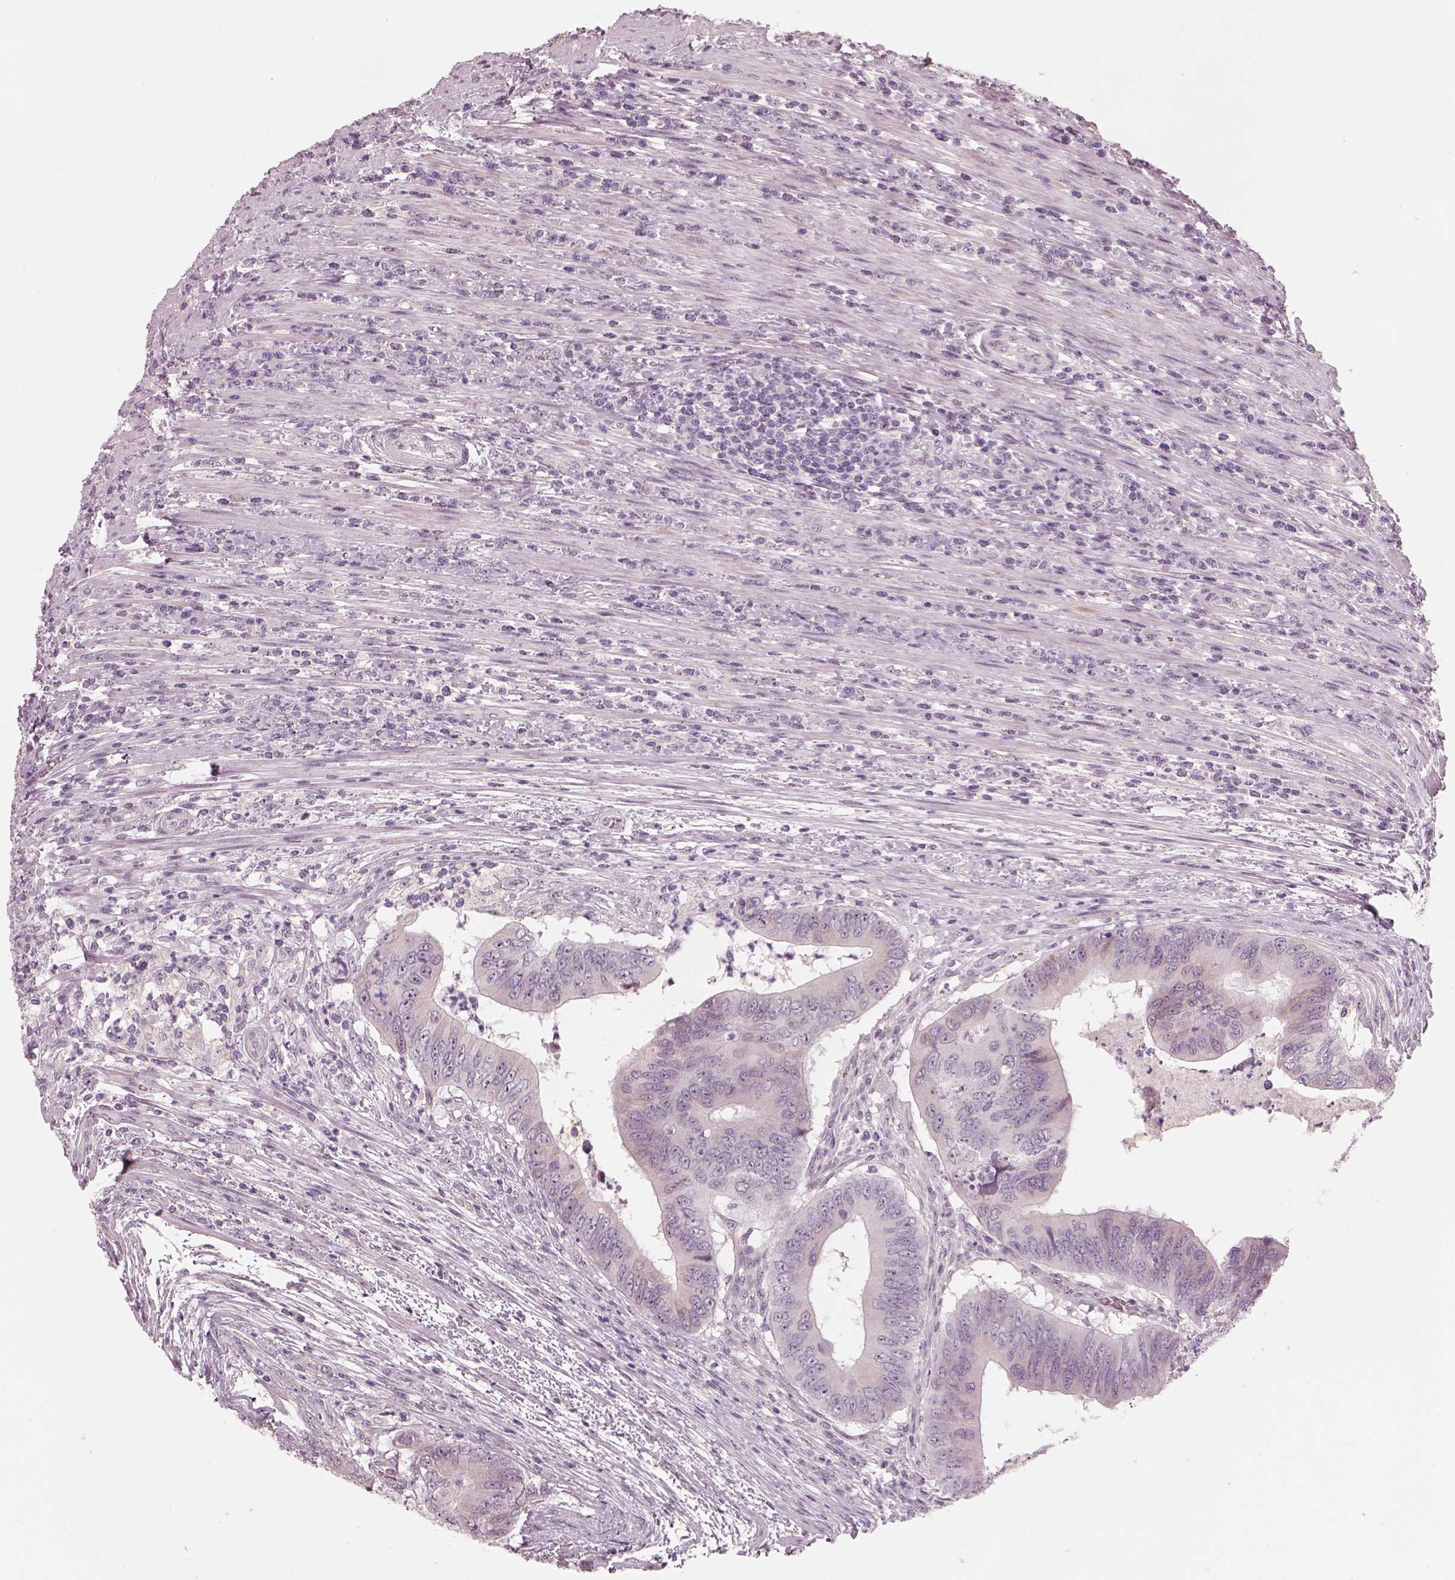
{"staining": {"intensity": "negative", "quantity": "none", "location": "none"}, "tissue": "colorectal cancer", "cell_type": "Tumor cells", "image_type": "cancer", "snomed": [{"axis": "morphology", "description": "Adenocarcinoma, NOS"}, {"axis": "topography", "description": "Colon"}], "caption": "Immunohistochemistry (IHC) of colorectal cancer (adenocarcinoma) reveals no expression in tumor cells.", "gene": "CDS1", "patient": {"sex": "male", "age": 53}}